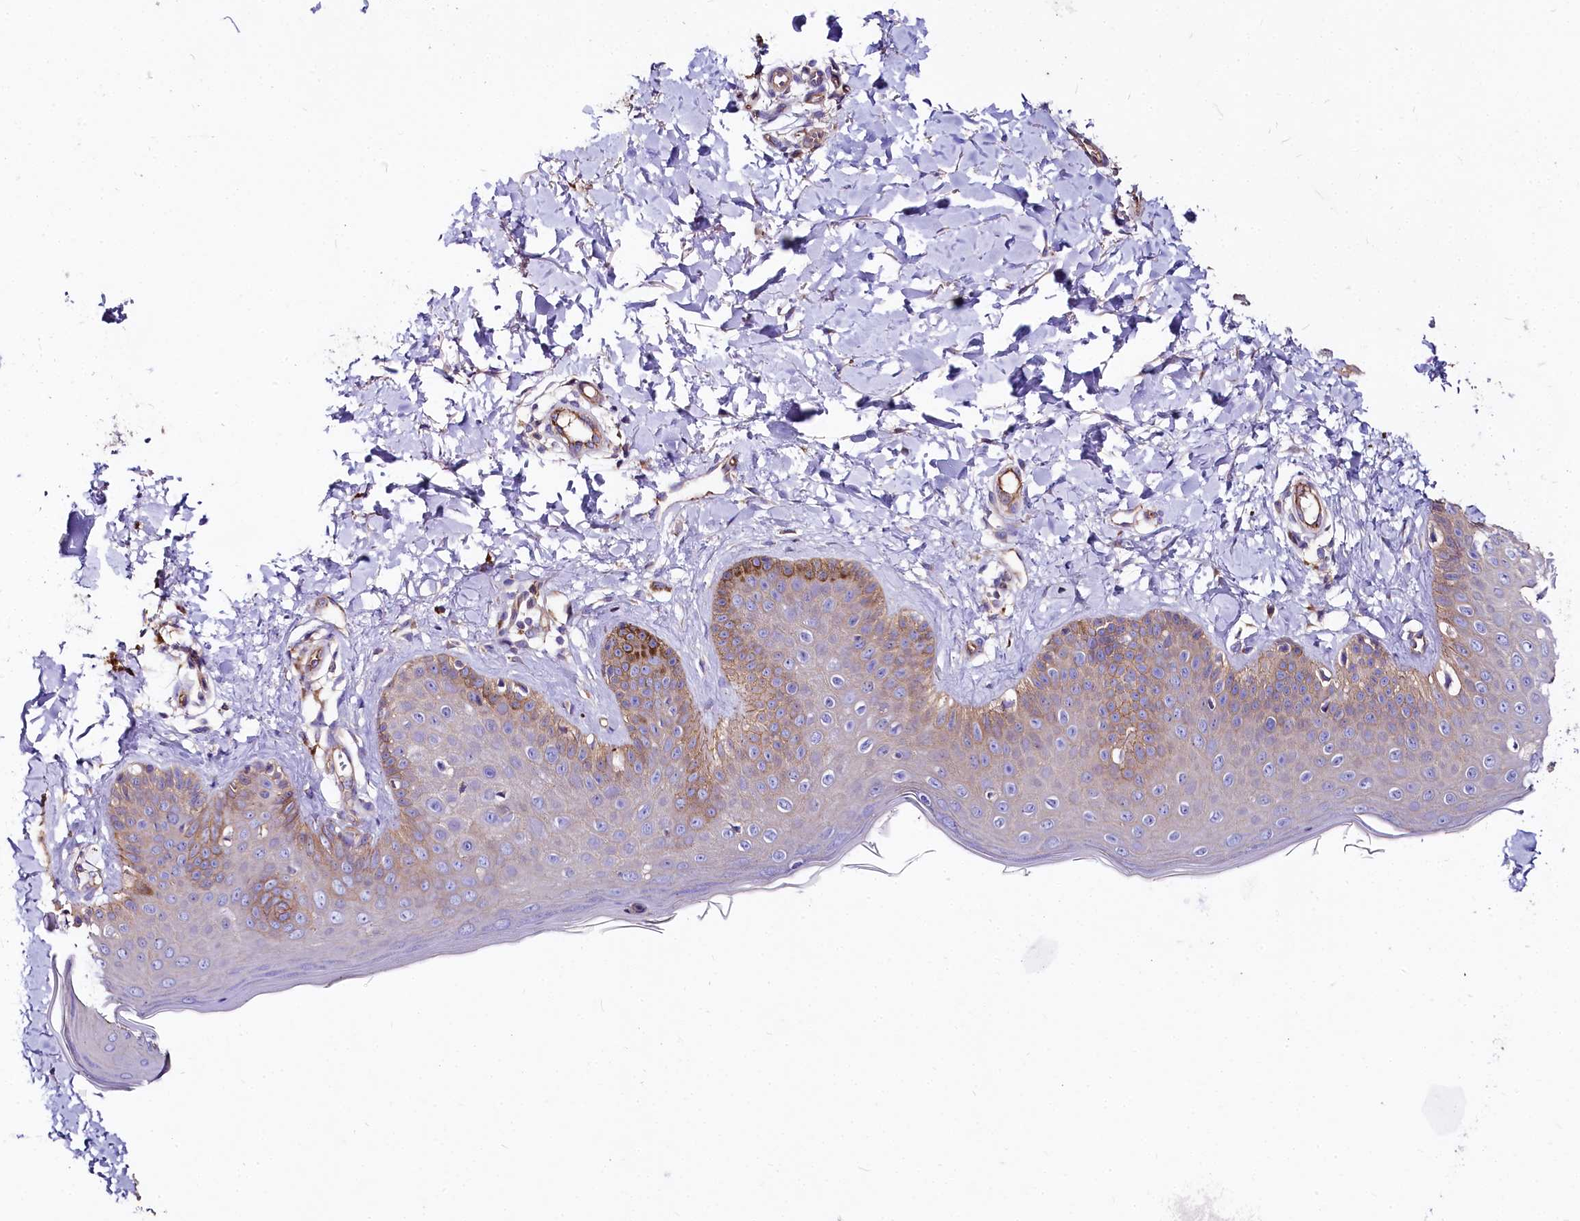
{"staining": {"intensity": "weak", "quantity": ">75%", "location": "cytoplasmic/membranous"}, "tissue": "skin", "cell_type": "Fibroblasts", "image_type": "normal", "snomed": [{"axis": "morphology", "description": "Normal tissue, NOS"}, {"axis": "topography", "description": "Skin"}], "caption": "Weak cytoplasmic/membranous positivity is present in about >75% of fibroblasts in benign skin.", "gene": "FCHSD2", "patient": {"sex": "male", "age": 52}}